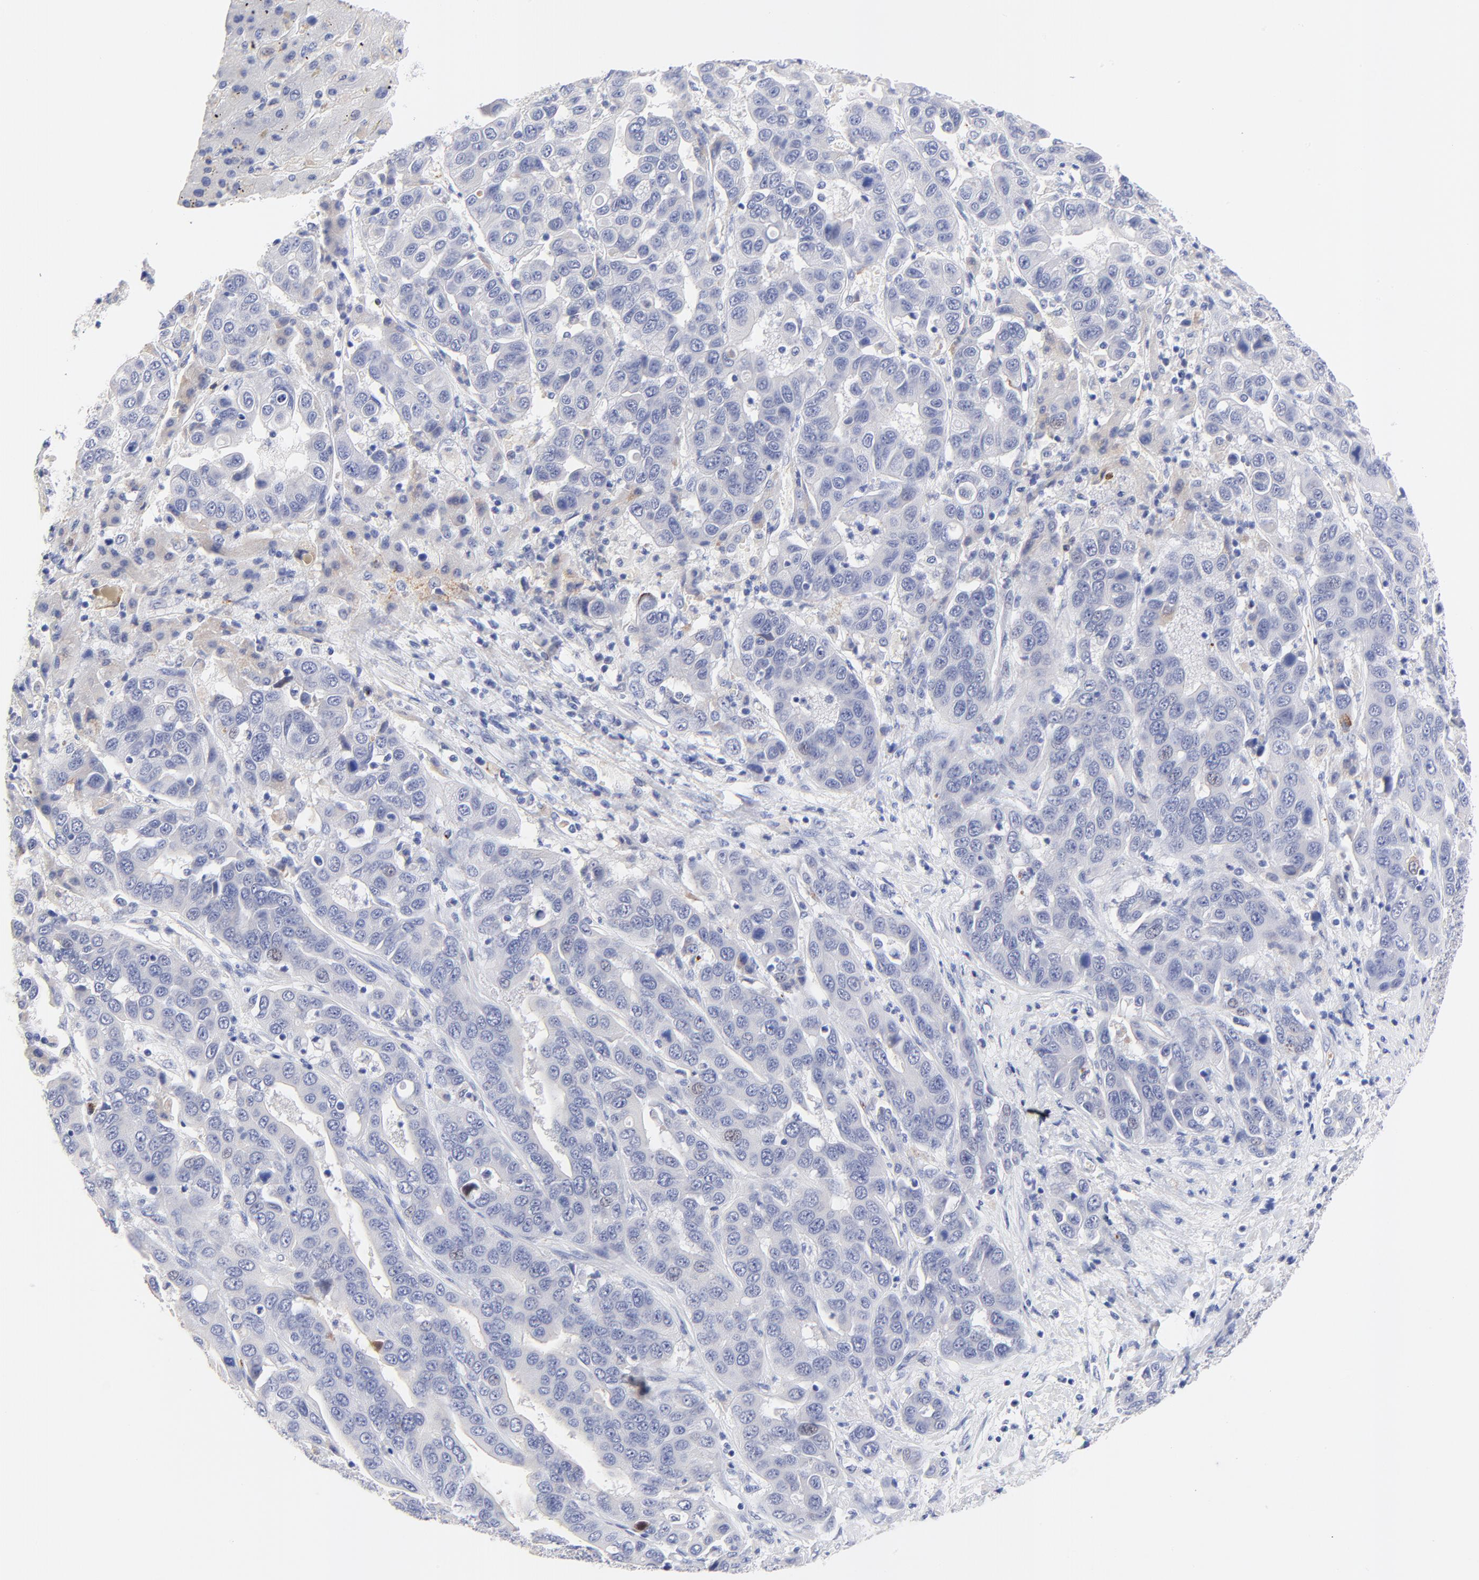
{"staining": {"intensity": "negative", "quantity": "none", "location": "none"}, "tissue": "liver cancer", "cell_type": "Tumor cells", "image_type": "cancer", "snomed": [{"axis": "morphology", "description": "Cholangiocarcinoma"}, {"axis": "topography", "description": "Liver"}], "caption": "Tumor cells show no significant protein positivity in liver cholangiocarcinoma.", "gene": "FAM117B", "patient": {"sex": "female", "age": 52}}